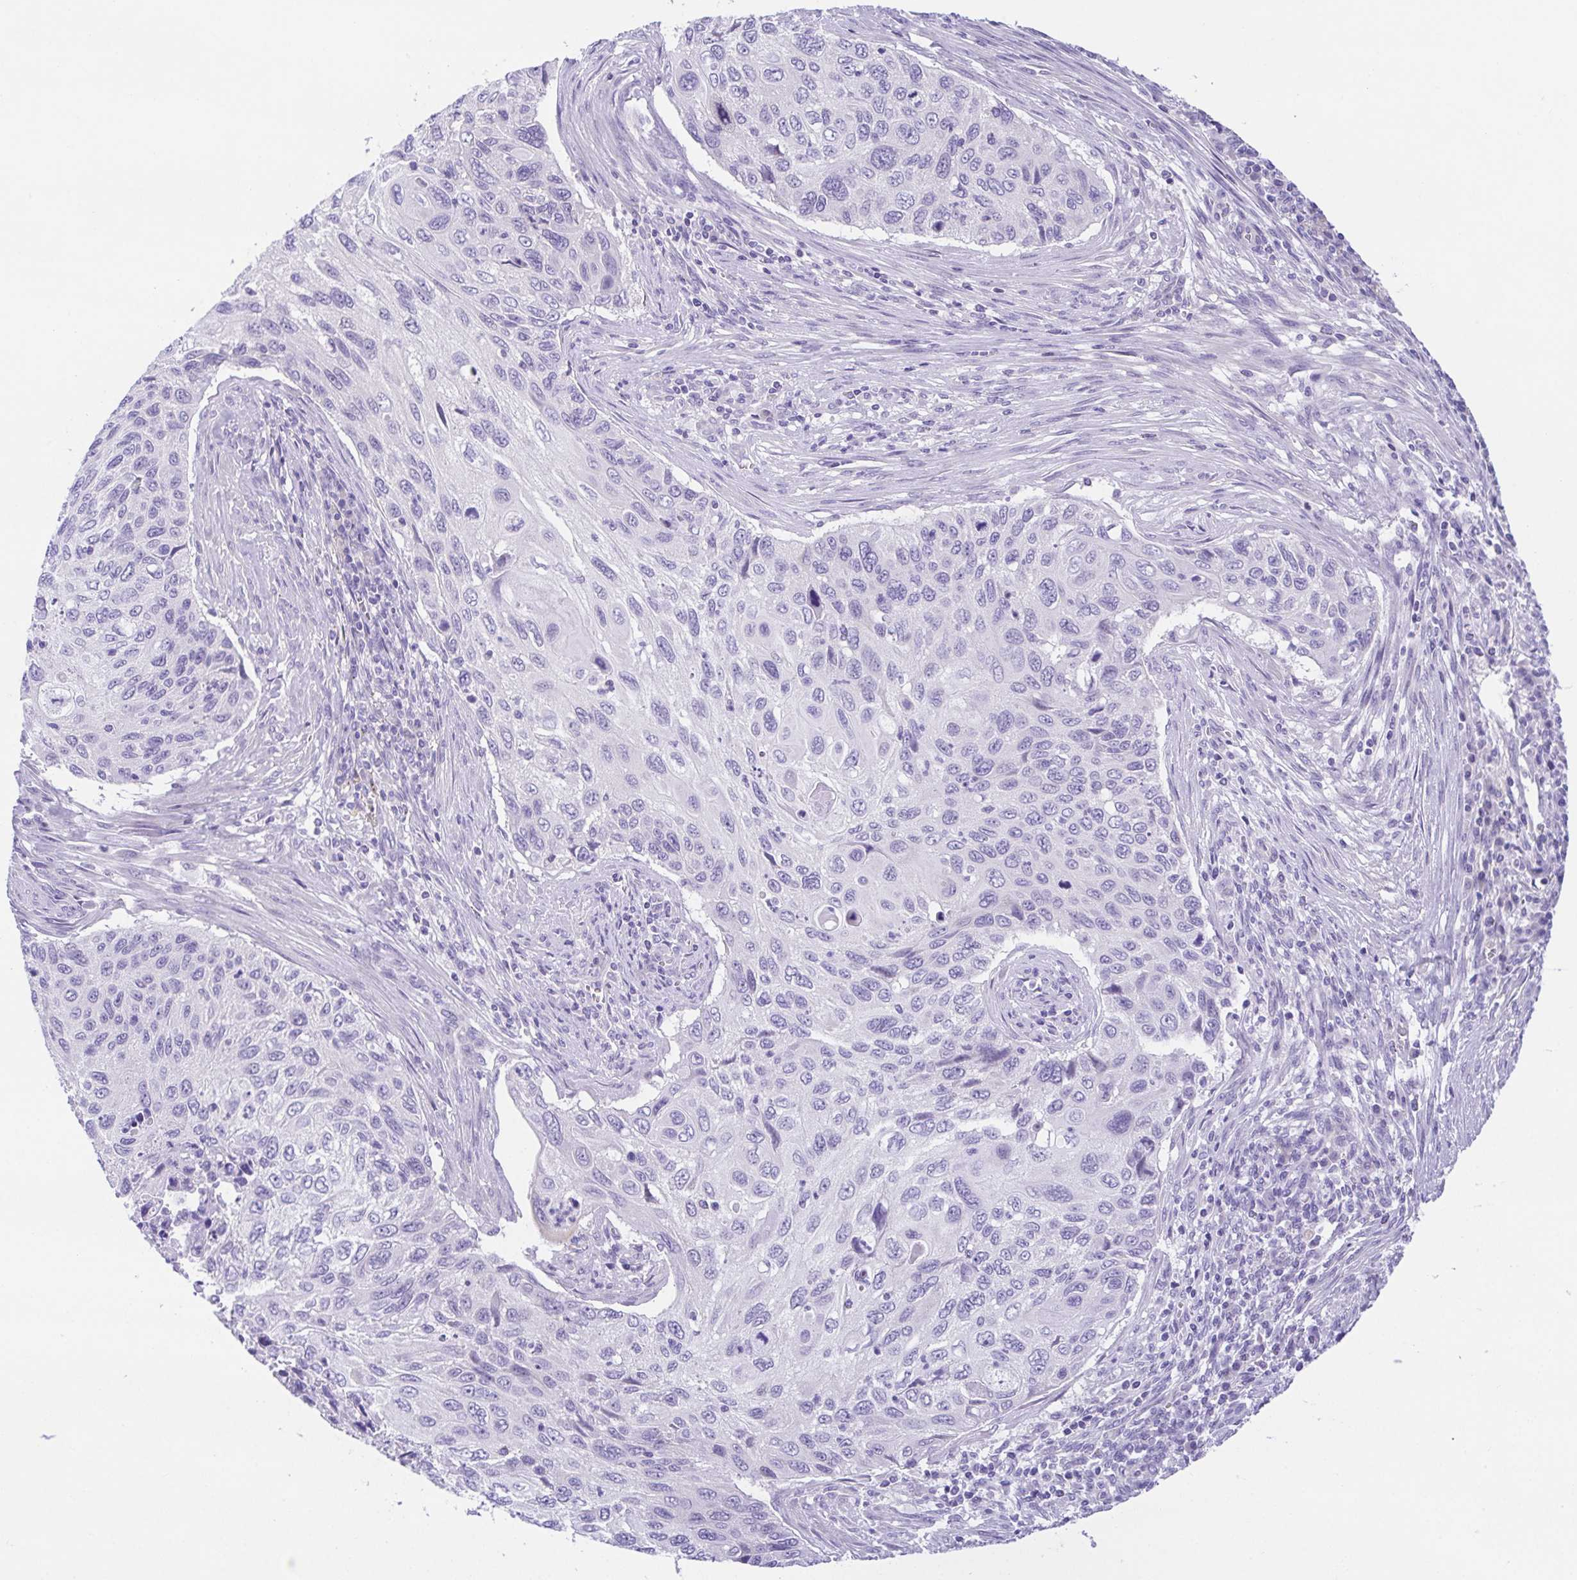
{"staining": {"intensity": "negative", "quantity": "none", "location": "none"}, "tissue": "cervical cancer", "cell_type": "Tumor cells", "image_type": "cancer", "snomed": [{"axis": "morphology", "description": "Squamous cell carcinoma, NOS"}, {"axis": "topography", "description": "Cervix"}], "caption": "Protein analysis of squamous cell carcinoma (cervical) reveals no significant staining in tumor cells.", "gene": "LUZP4", "patient": {"sex": "female", "age": 70}}